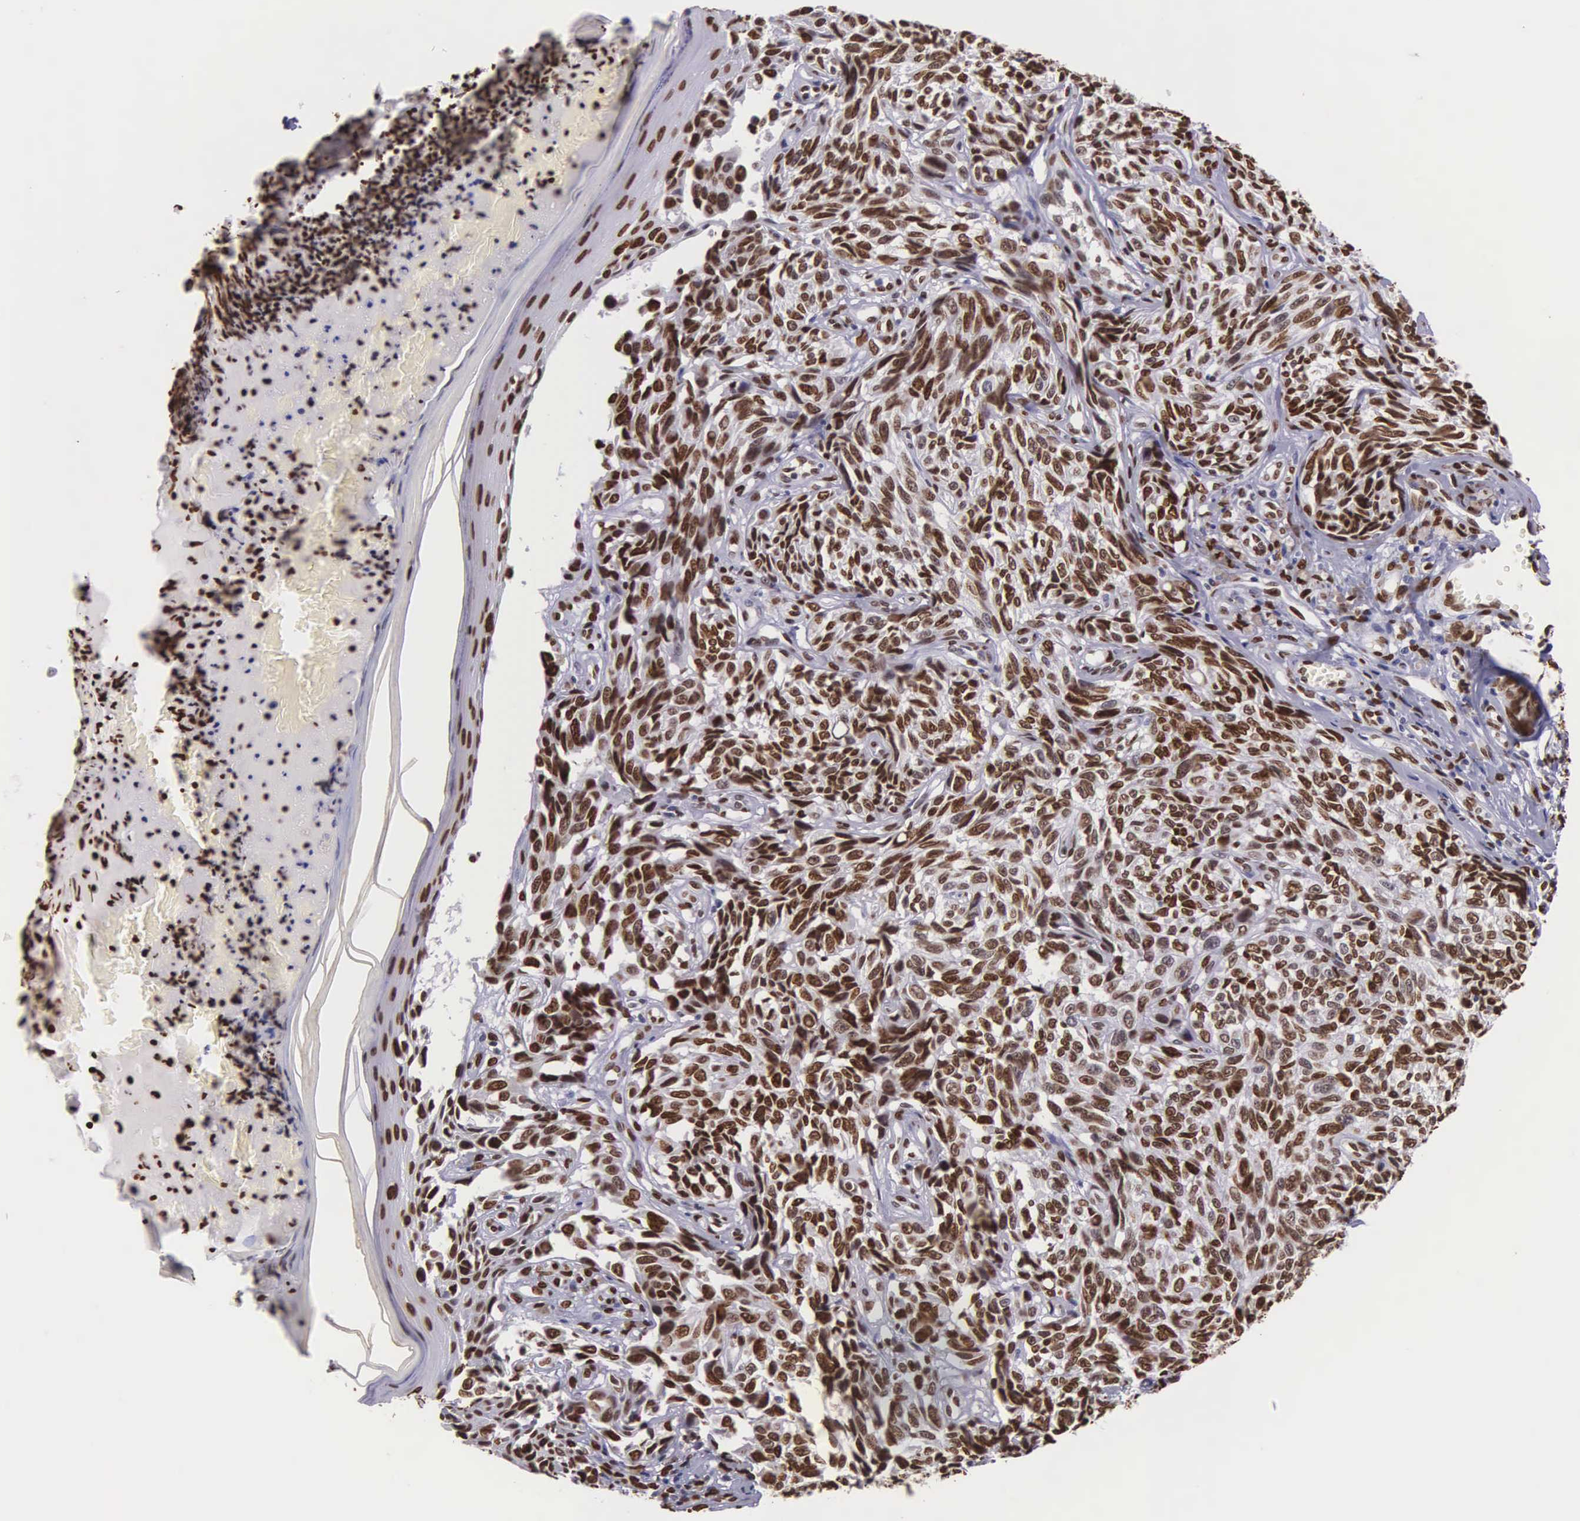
{"staining": {"intensity": "strong", "quantity": ">75%", "location": "nuclear"}, "tissue": "melanoma", "cell_type": "Tumor cells", "image_type": "cancer", "snomed": [{"axis": "morphology", "description": "Malignant melanoma, NOS"}, {"axis": "topography", "description": "Skin"}], "caption": "A photomicrograph of human malignant melanoma stained for a protein demonstrates strong nuclear brown staining in tumor cells.", "gene": "H1-0", "patient": {"sex": "male", "age": 67}}